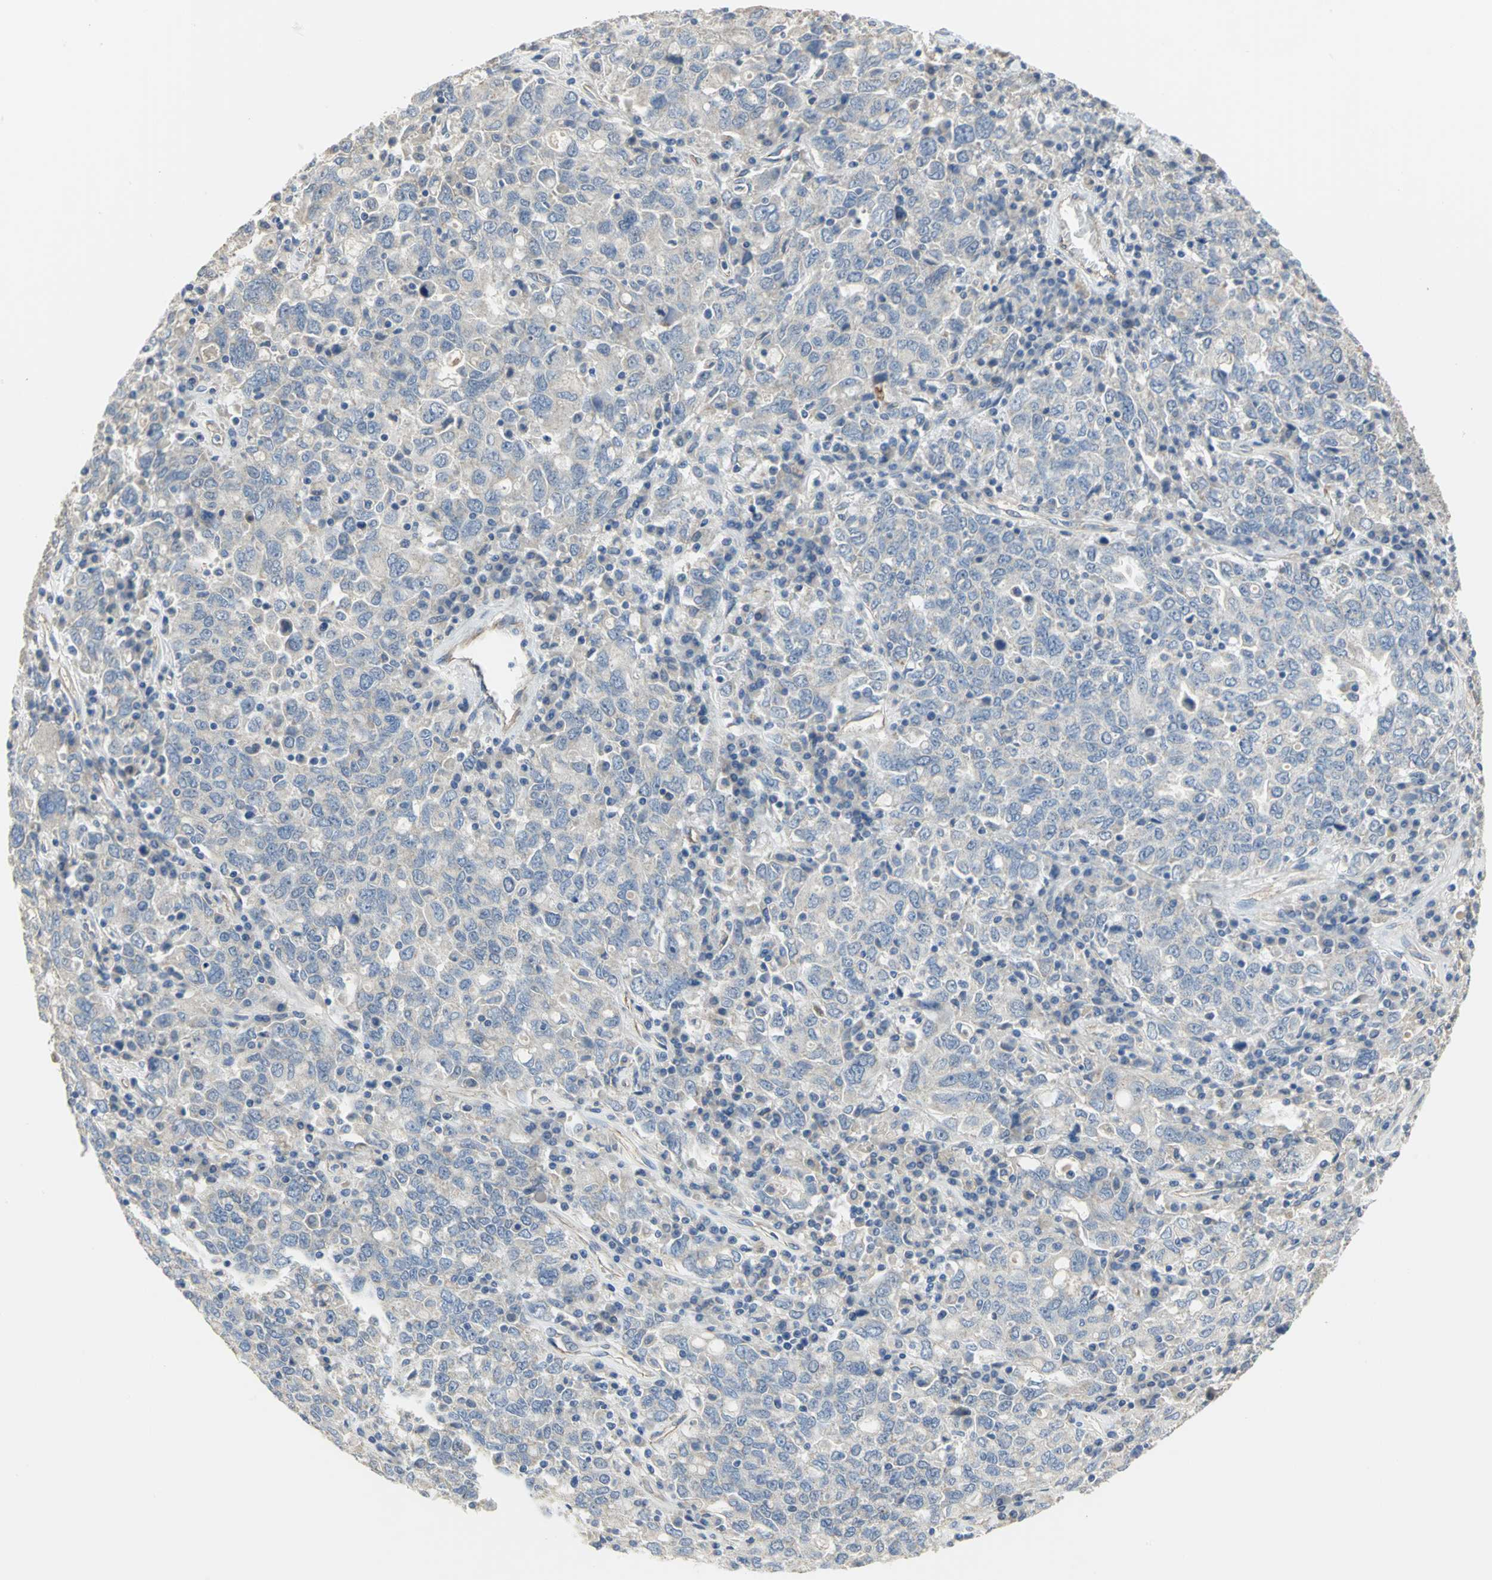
{"staining": {"intensity": "negative", "quantity": "none", "location": "none"}, "tissue": "ovarian cancer", "cell_type": "Tumor cells", "image_type": "cancer", "snomed": [{"axis": "morphology", "description": "Carcinoma, endometroid"}, {"axis": "topography", "description": "Ovary"}], "caption": "An image of human endometroid carcinoma (ovarian) is negative for staining in tumor cells. (DAB IHC with hematoxylin counter stain).", "gene": "HTR1F", "patient": {"sex": "female", "age": 62}}